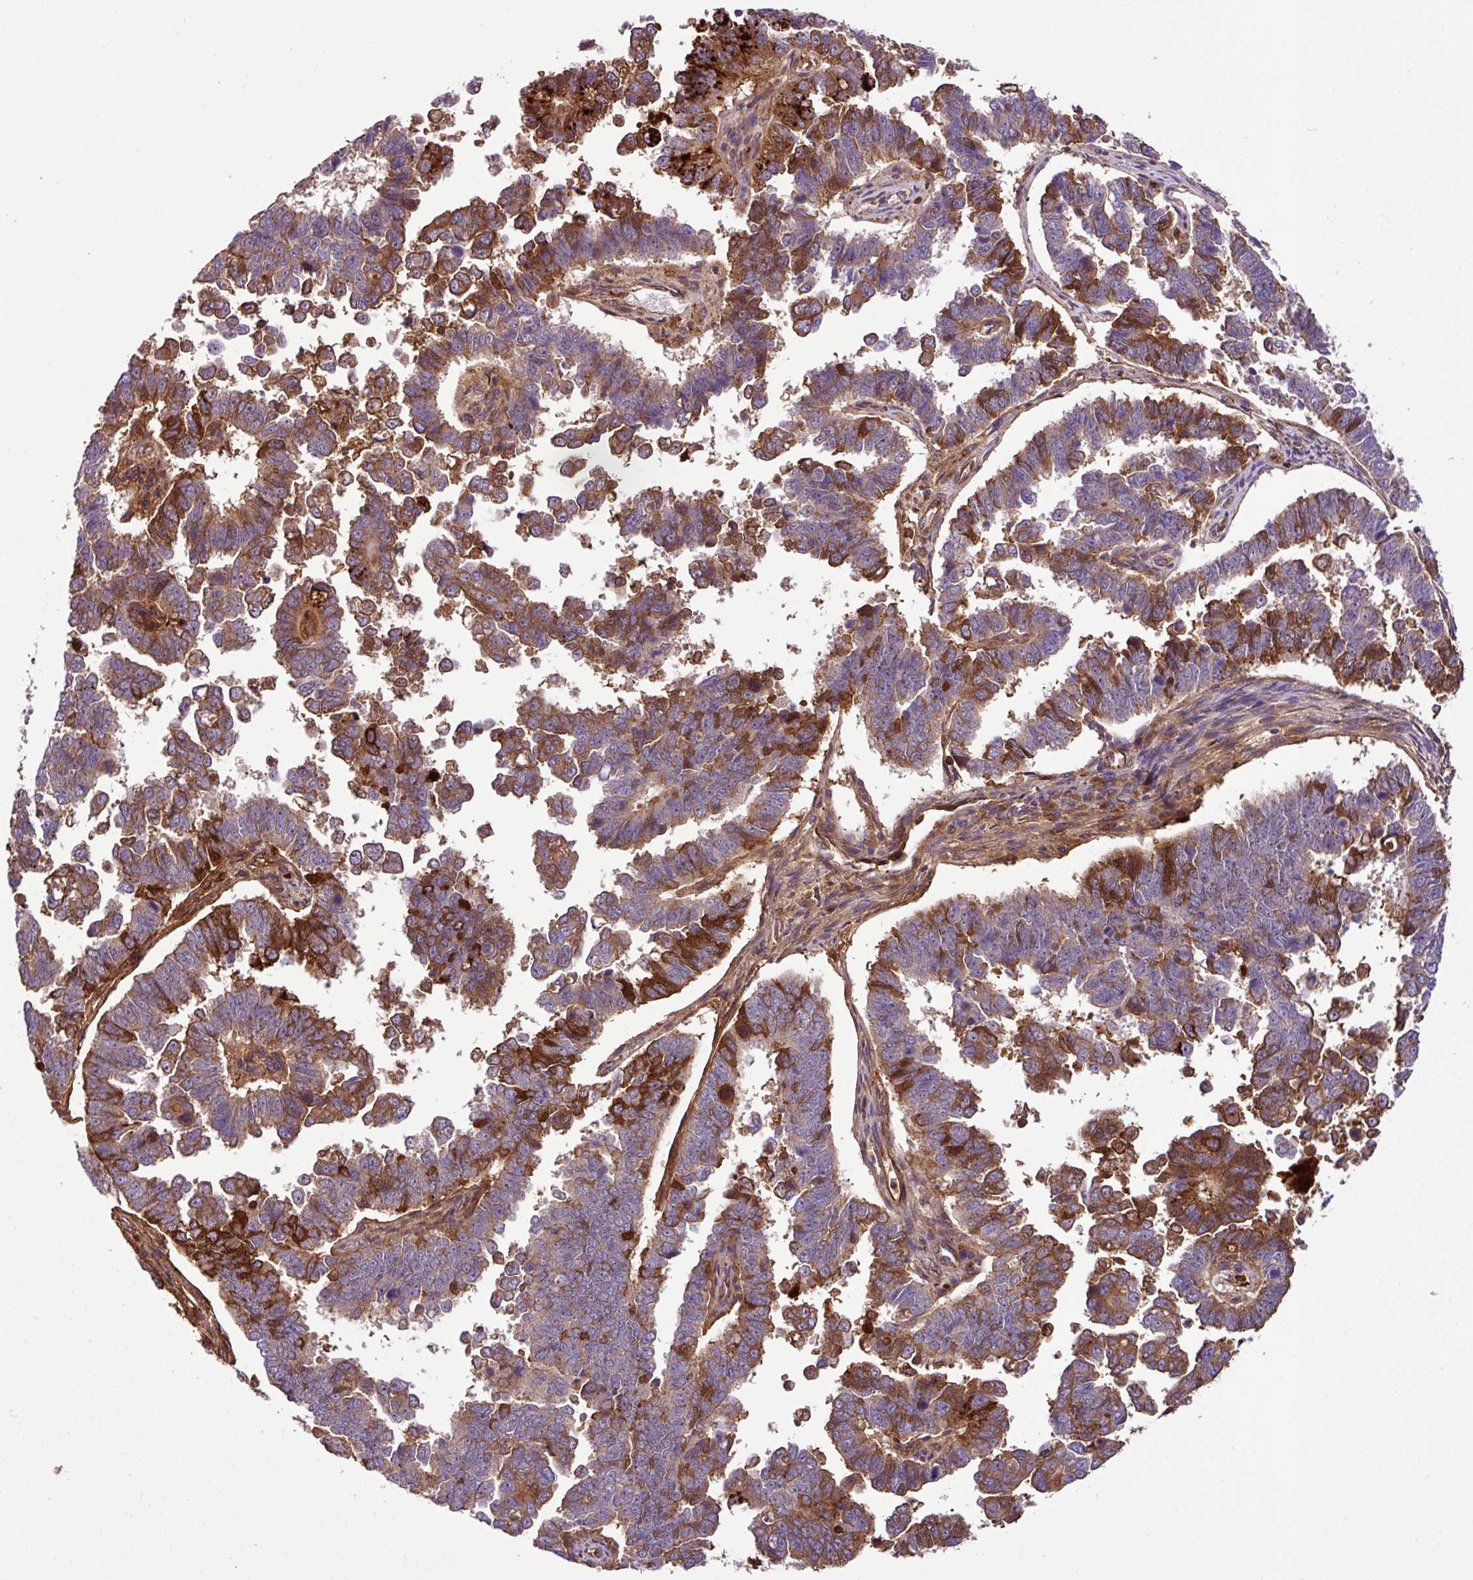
{"staining": {"intensity": "moderate", "quantity": "25%-75%", "location": "cytoplasmic/membranous"}, "tissue": "endometrial cancer", "cell_type": "Tumor cells", "image_type": "cancer", "snomed": [{"axis": "morphology", "description": "Adenocarcinoma, NOS"}, {"axis": "topography", "description": "Endometrium"}], "caption": "Adenocarcinoma (endometrial) stained with a protein marker exhibits moderate staining in tumor cells.", "gene": "ZNF266", "patient": {"sex": "female", "age": 75}}